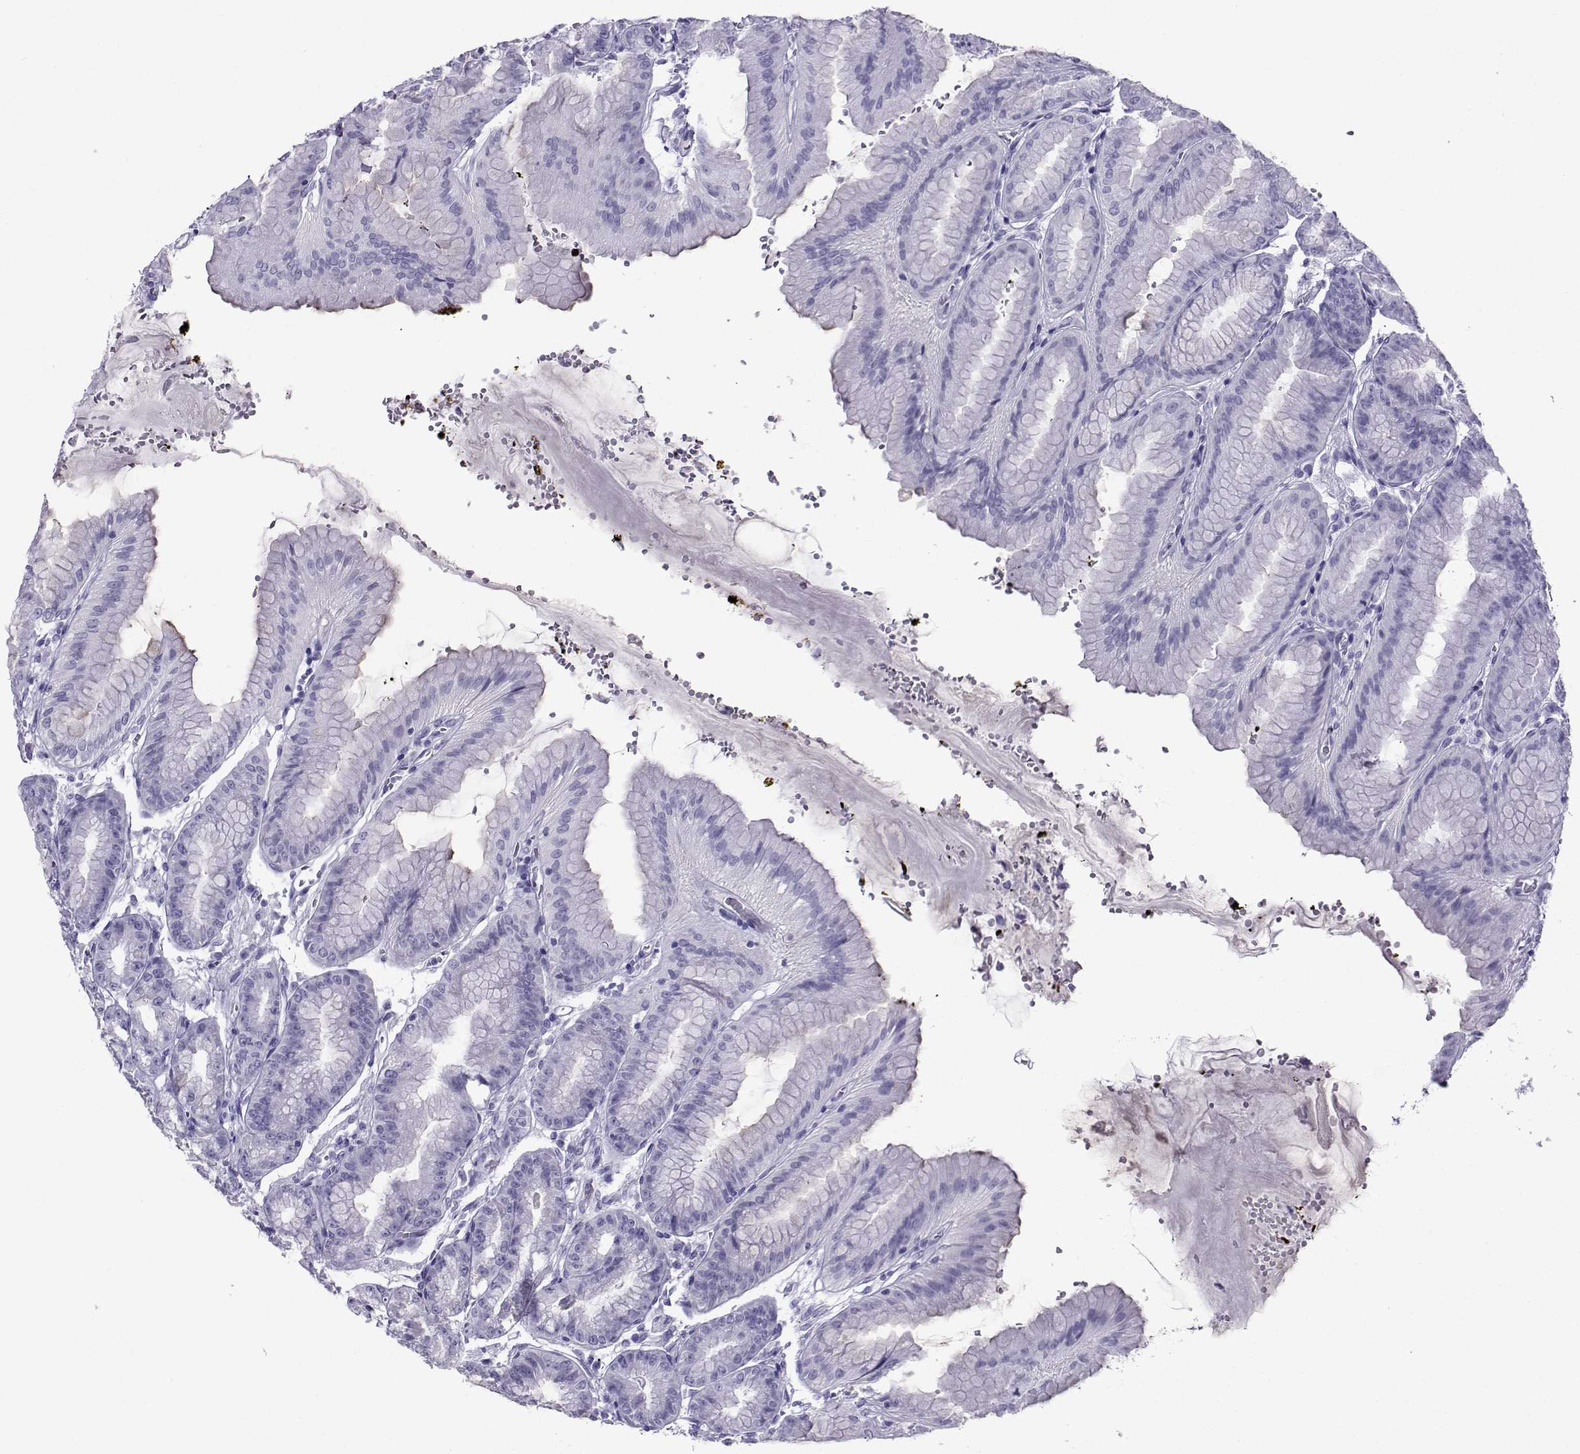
{"staining": {"intensity": "negative", "quantity": "none", "location": "none"}, "tissue": "stomach", "cell_type": "Glandular cells", "image_type": "normal", "snomed": [{"axis": "morphology", "description": "Normal tissue, NOS"}, {"axis": "topography", "description": "Stomach, lower"}], "caption": "An image of human stomach is negative for staining in glandular cells.", "gene": "CRYBB1", "patient": {"sex": "male", "age": 71}}